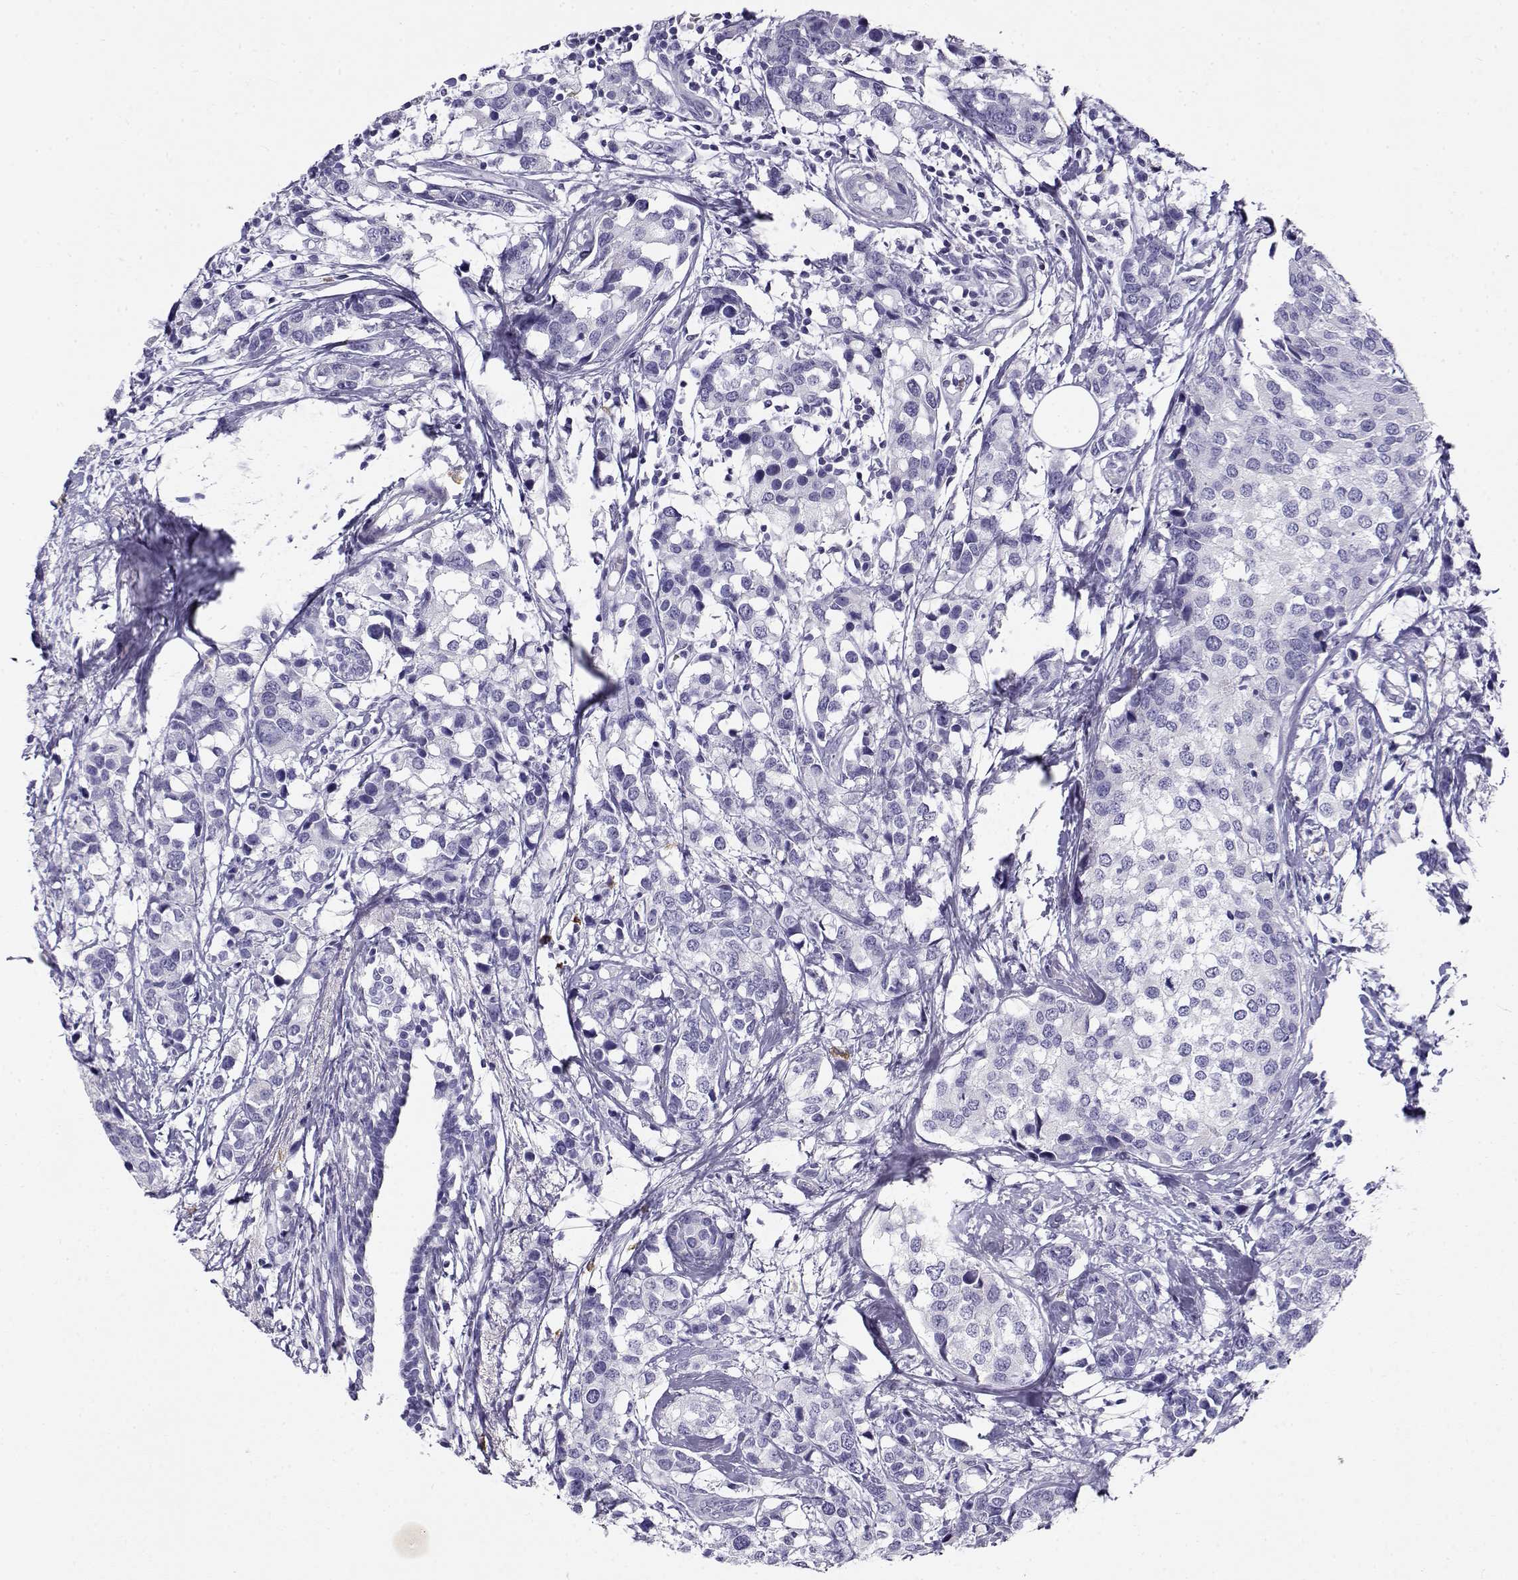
{"staining": {"intensity": "negative", "quantity": "none", "location": "none"}, "tissue": "breast cancer", "cell_type": "Tumor cells", "image_type": "cancer", "snomed": [{"axis": "morphology", "description": "Lobular carcinoma"}, {"axis": "topography", "description": "Breast"}], "caption": "IHC histopathology image of breast cancer (lobular carcinoma) stained for a protein (brown), which demonstrates no positivity in tumor cells.", "gene": "CABS1", "patient": {"sex": "female", "age": 59}}